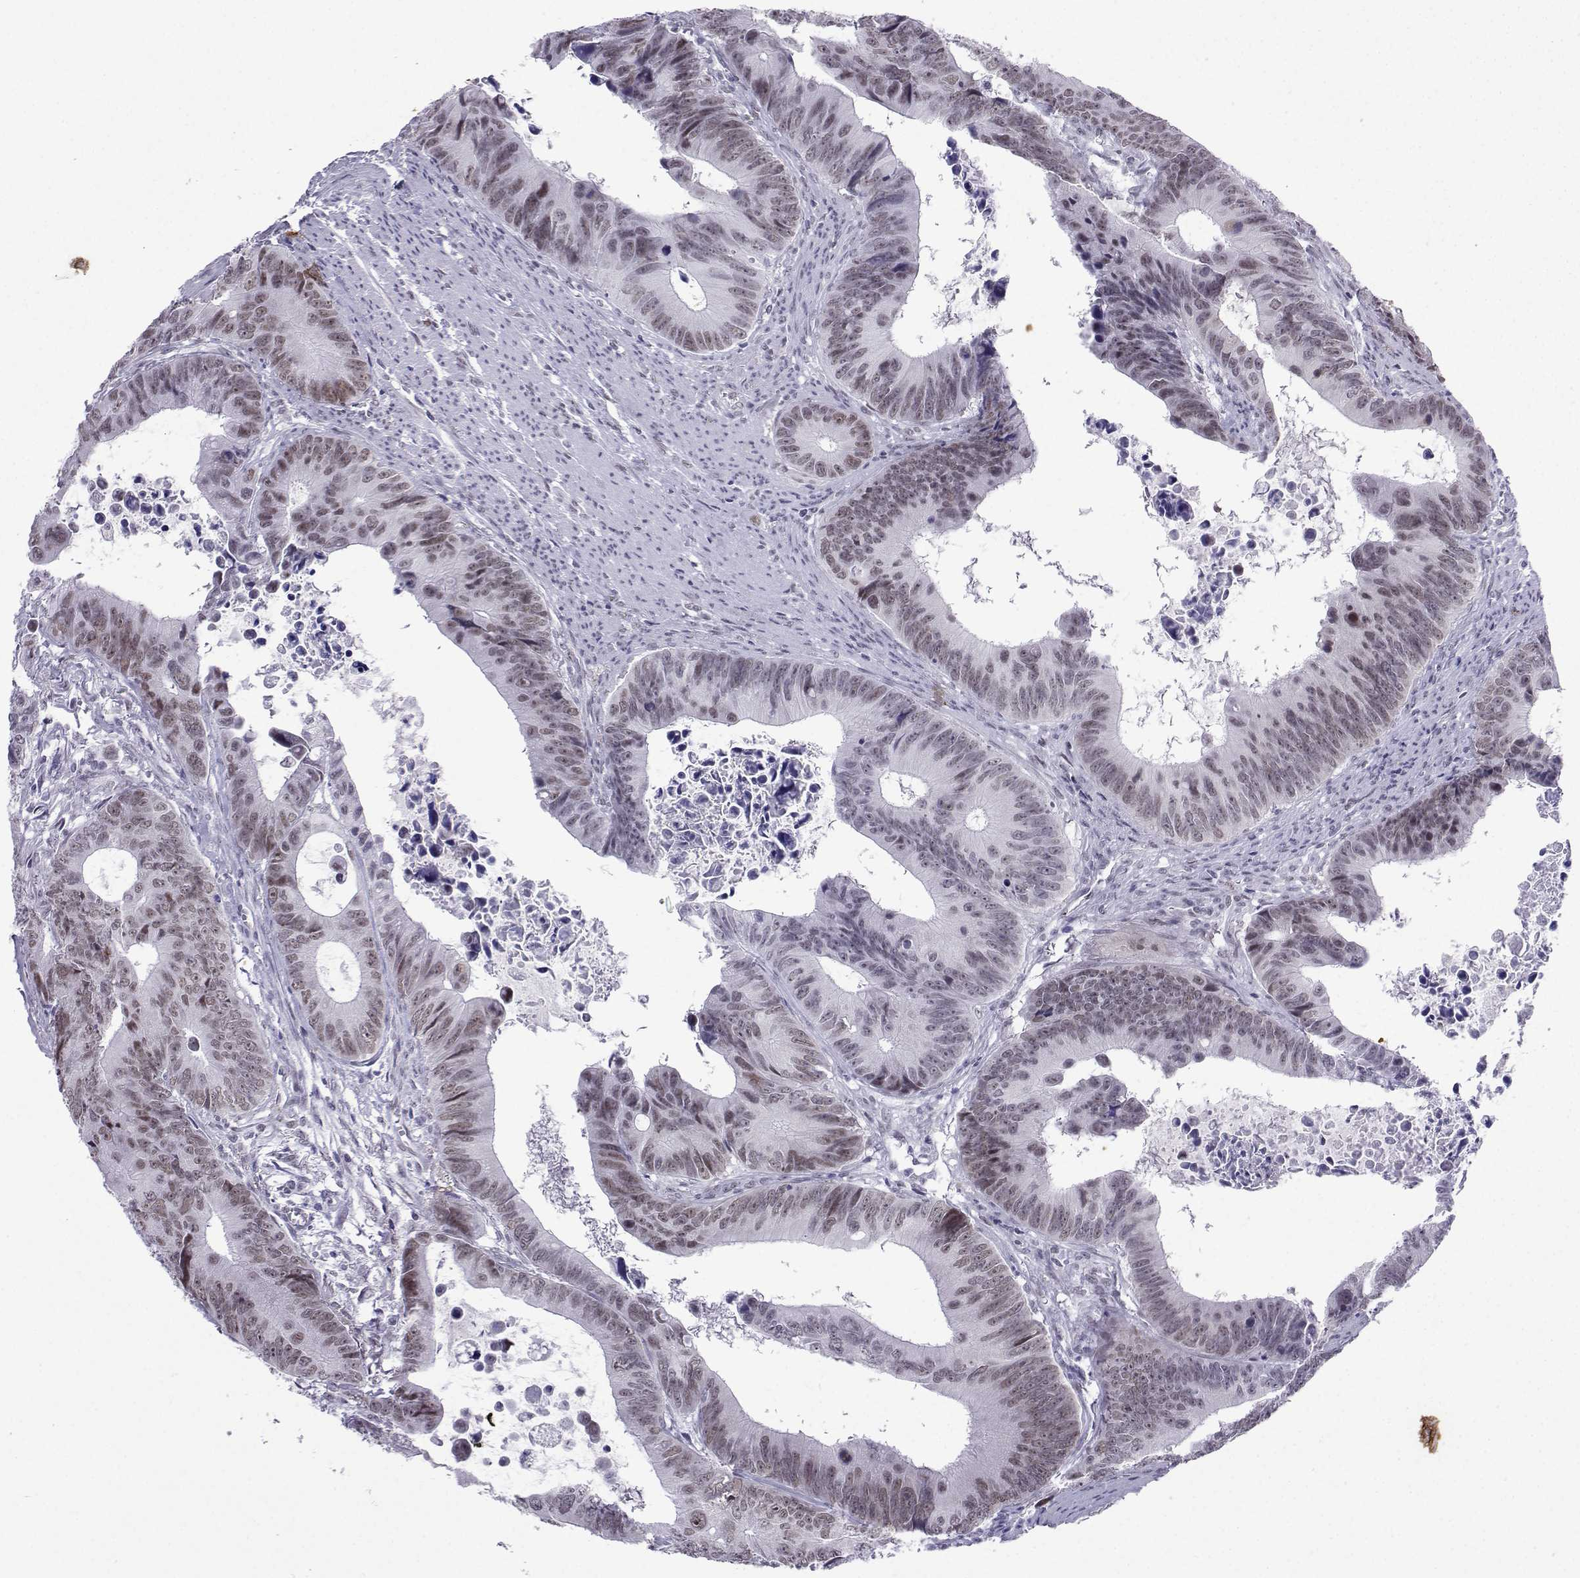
{"staining": {"intensity": "weak", "quantity": "<25%", "location": "nuclear"}, "tissue": "colorectal cancer", "cell_type": "Tumor cells", "image_type": "cancer", "snomed": [{"axis": "morphology", "description": "Adenocarcinoma, NOS"}, {"axis": "topography", "description": "Colon"}], "caption": "Immunohistochemistry micrograph of neoplastic tissue: human adenocarcinoma (colorectal) stained with DAB demonstrates no significant protein positivity in tumor cells.", "gene": "LORICRIN", "patient": {"sex": "female", "age": 87}}